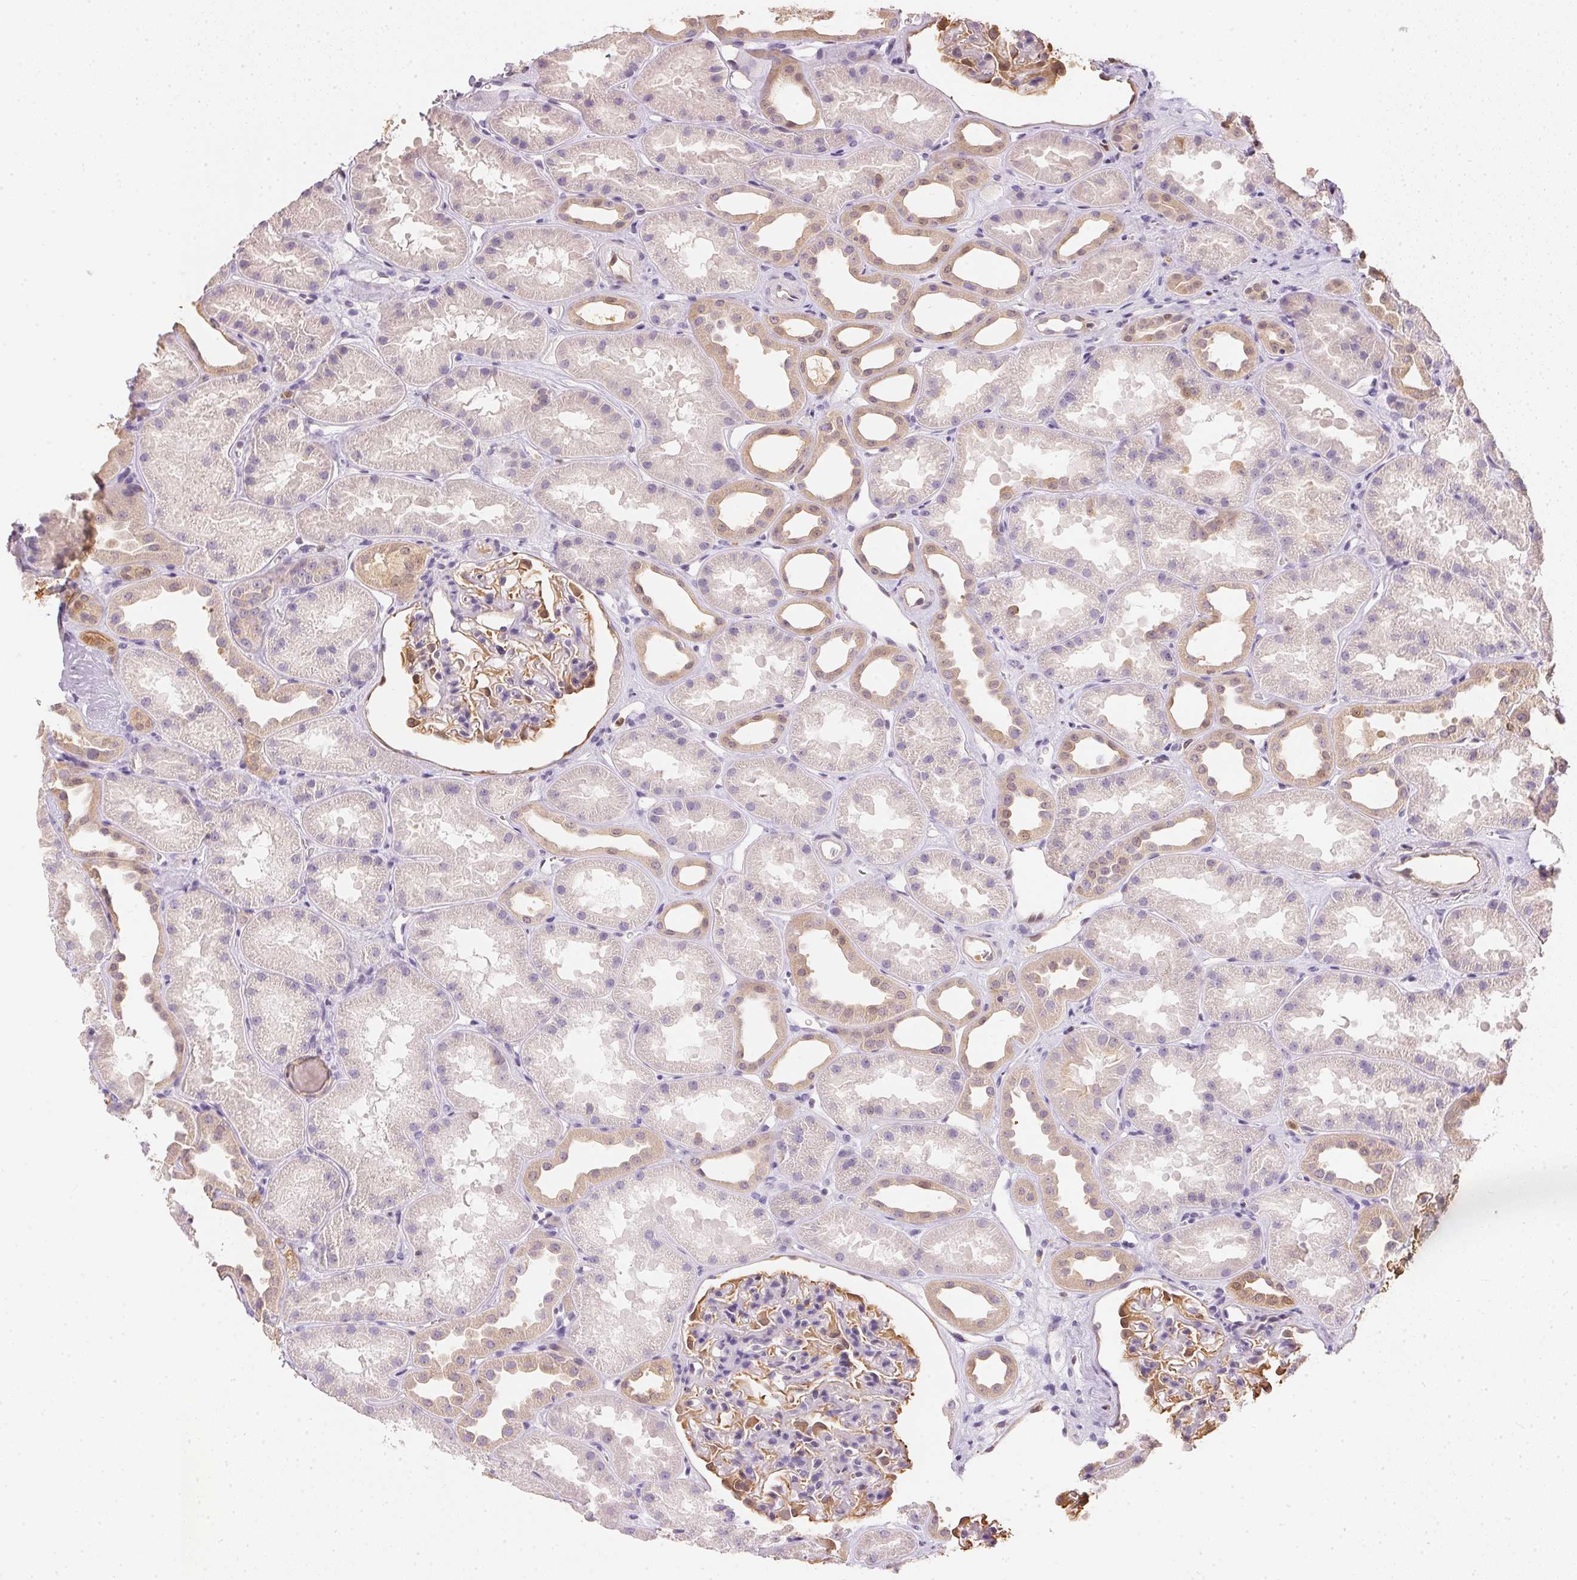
{"staining": {"intensity": "weak", "quantity": "25%-75%", "location": "cytoplasmic/membranous,nuclear"}, "tissue": "kidney", "cell_type": "Cells in glomeruli", "image_type": "normal", "snomed": [{"axis": "morphology", "description": "Normal tissue, NOS"}, {"axis": "topography", "description": "Kidney"}], "caption": "Cells in glomeruli reveal low levels of weak cytoplasmic/membranous,nuclear staining in about 25%-75% of cells in unremarkable human kidney. Immunohistochemistry stains the protein in brown and the nuclei are stained blue.", "gene": "S100A3", "patient": {"sex": "male", "age": 61}}